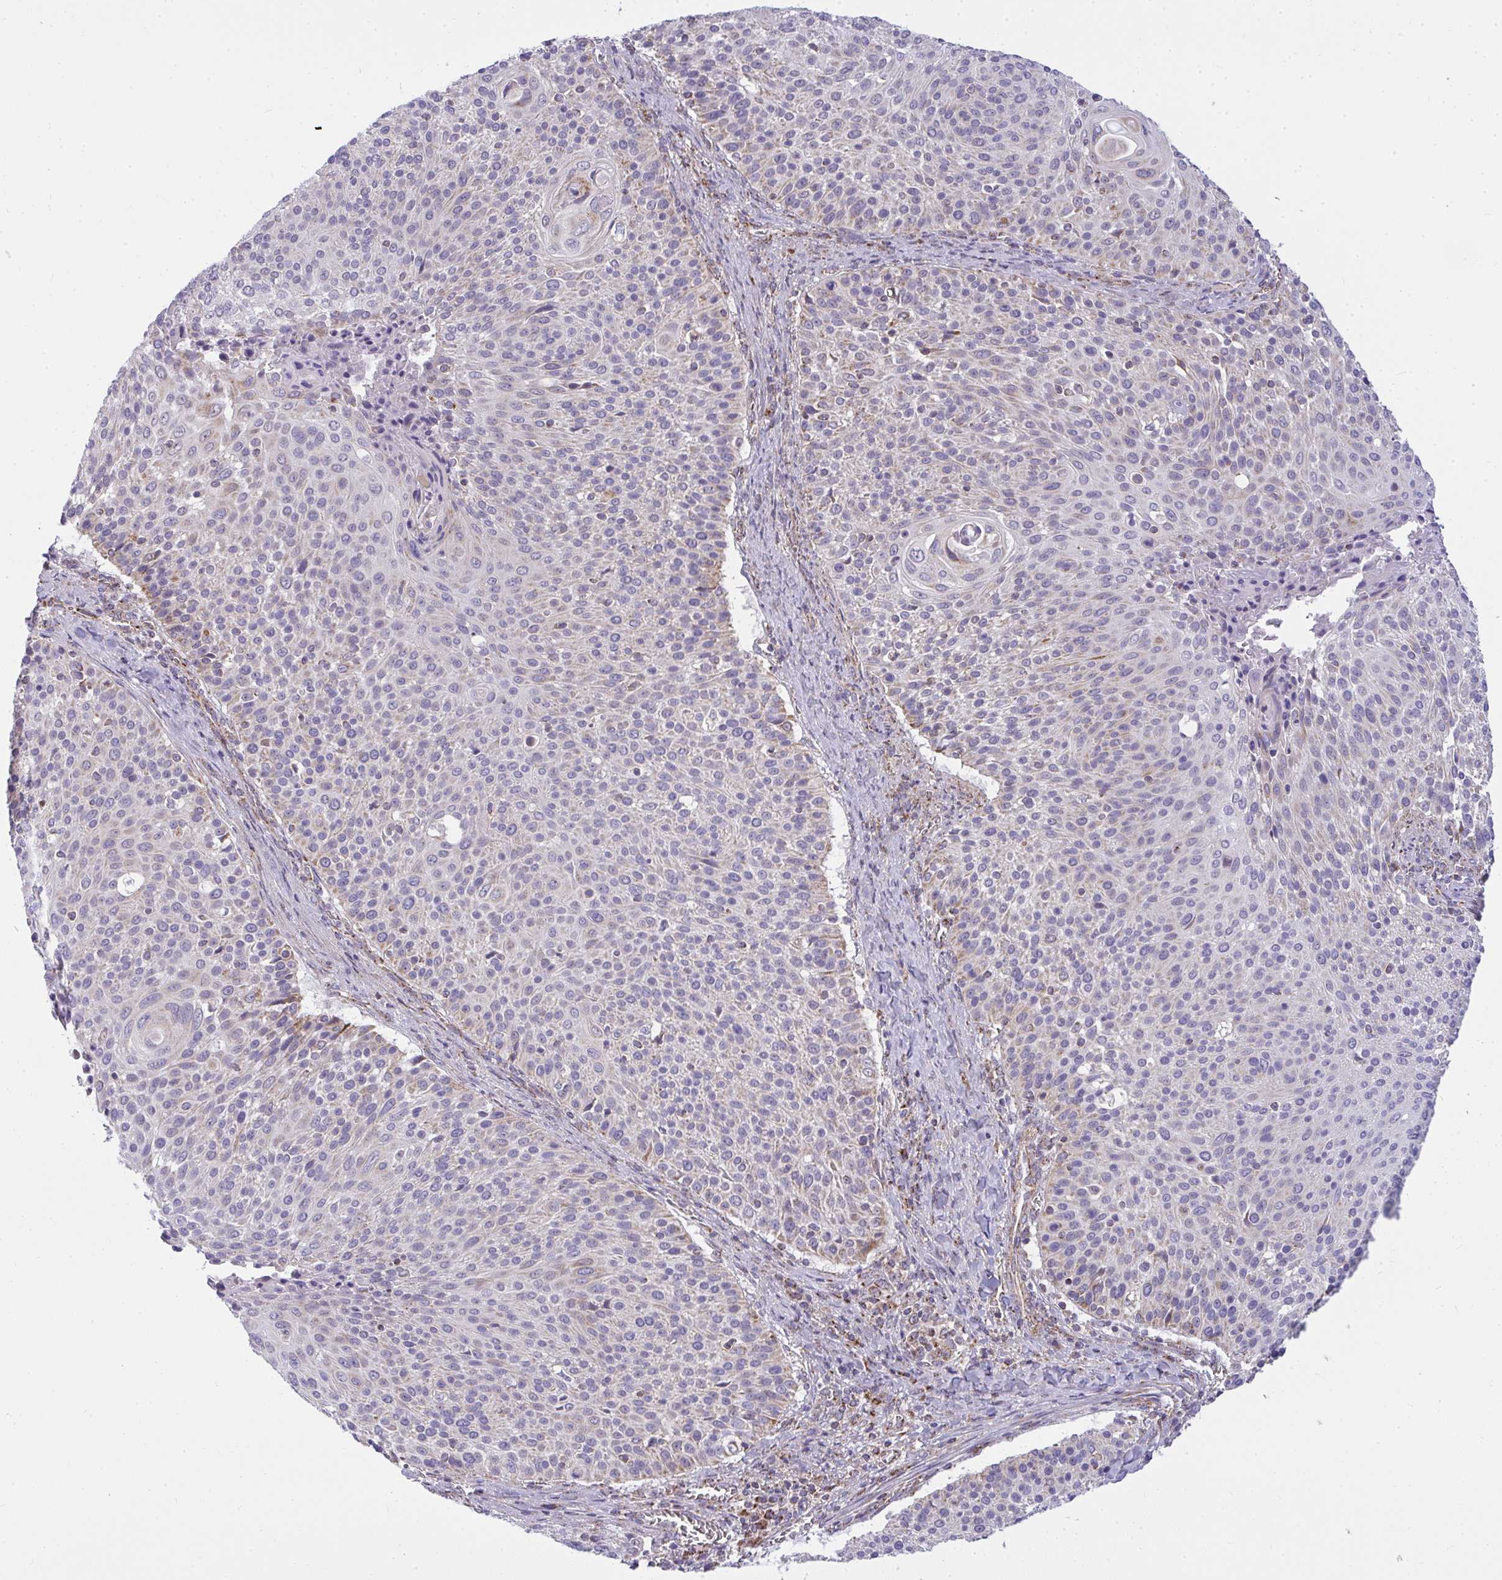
{"staining": {"intensity": "weak", "quantity": "<25%", "location": "cytoplasmic/membranous"}, "tissue": "cervical cancer", "cell_type": "Tumor cells", "image_type": "cancer", "snomed": [{"axis": "morphology", "description": "Squamous cell carcinoma, NOS"}, {"axis": "topography", "description": "Cervix"}], "caption": "Squamous cell carcinoma (cervical) was stained to show a protein in brown. There is no significant expression in tumor cells.", "gene": "SRRM4", "patient": {"sex": "female", "age": 31}}